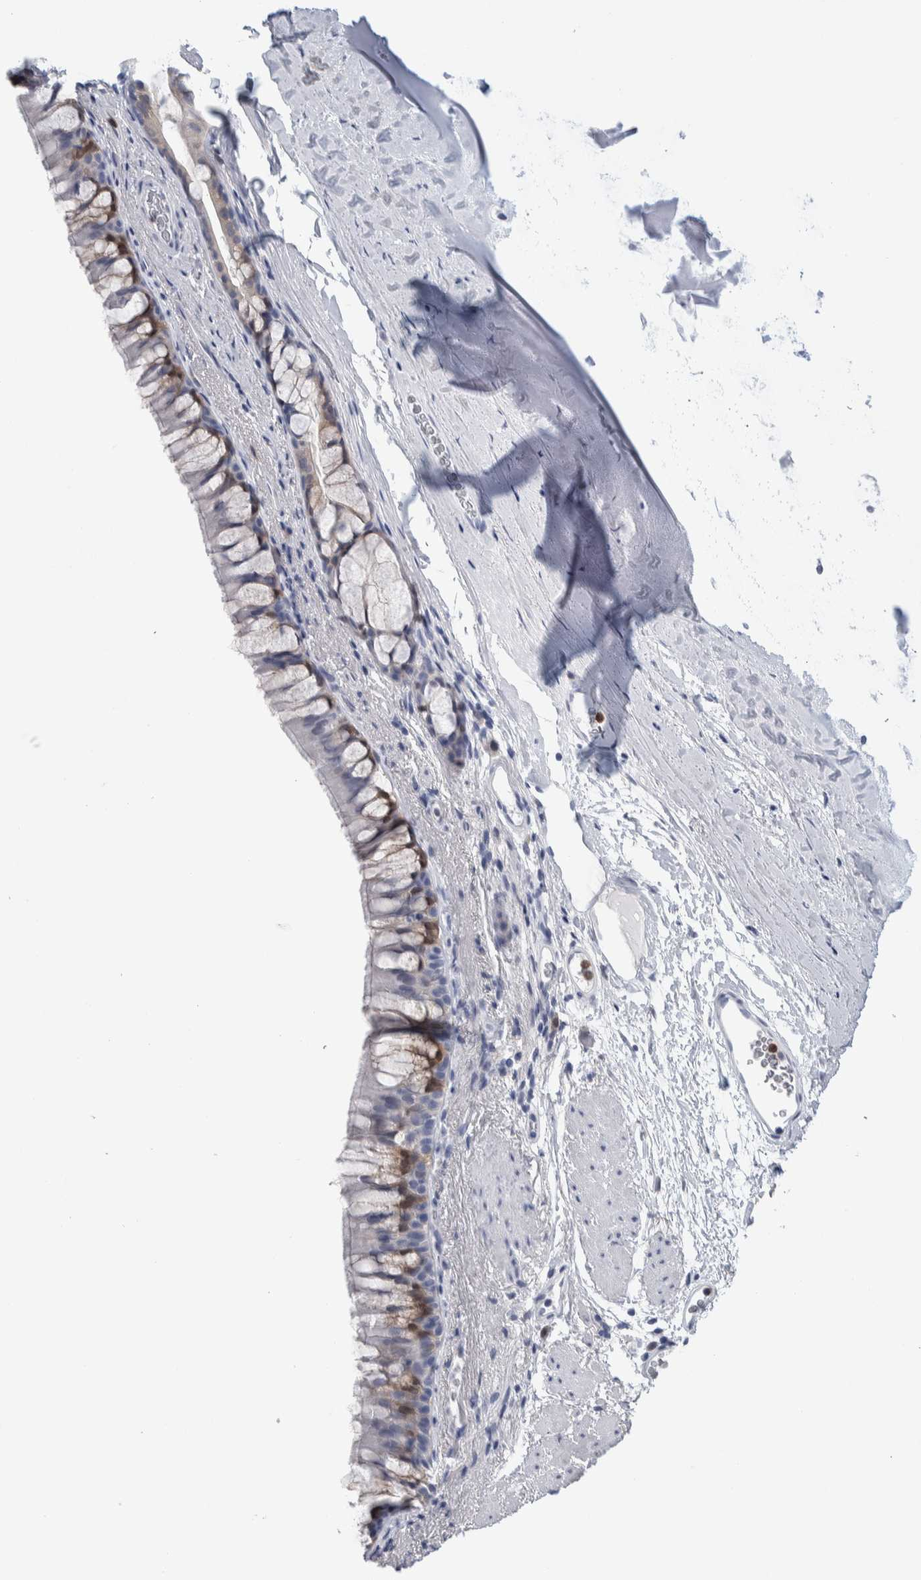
{"staining": {"intensity": "moderate", "quantity": "<25%", "location": "cytoplasmic/membranous,nuclear"}, "tissue": "bronchus", "cell_type": "Respiratory epithelial cells", "image_type": "normal", "snomed": [{"axis": "morphology", "description": "Normal tissue, NOS"}, {"axis": "topography", "description": "Cartilage tissue"}, {"axis": "topography", "description": "Bronchus"}], "caption": "Unremarkable bronchus was stained to show a protein in brown. There is low levels of moderate cytoplasmic/membranous,nuclear positivity in approximately <25% of respiratory epithelial cells.", "gene": "LURAP1L", "patient": {"sex": "female", "age": 53}}